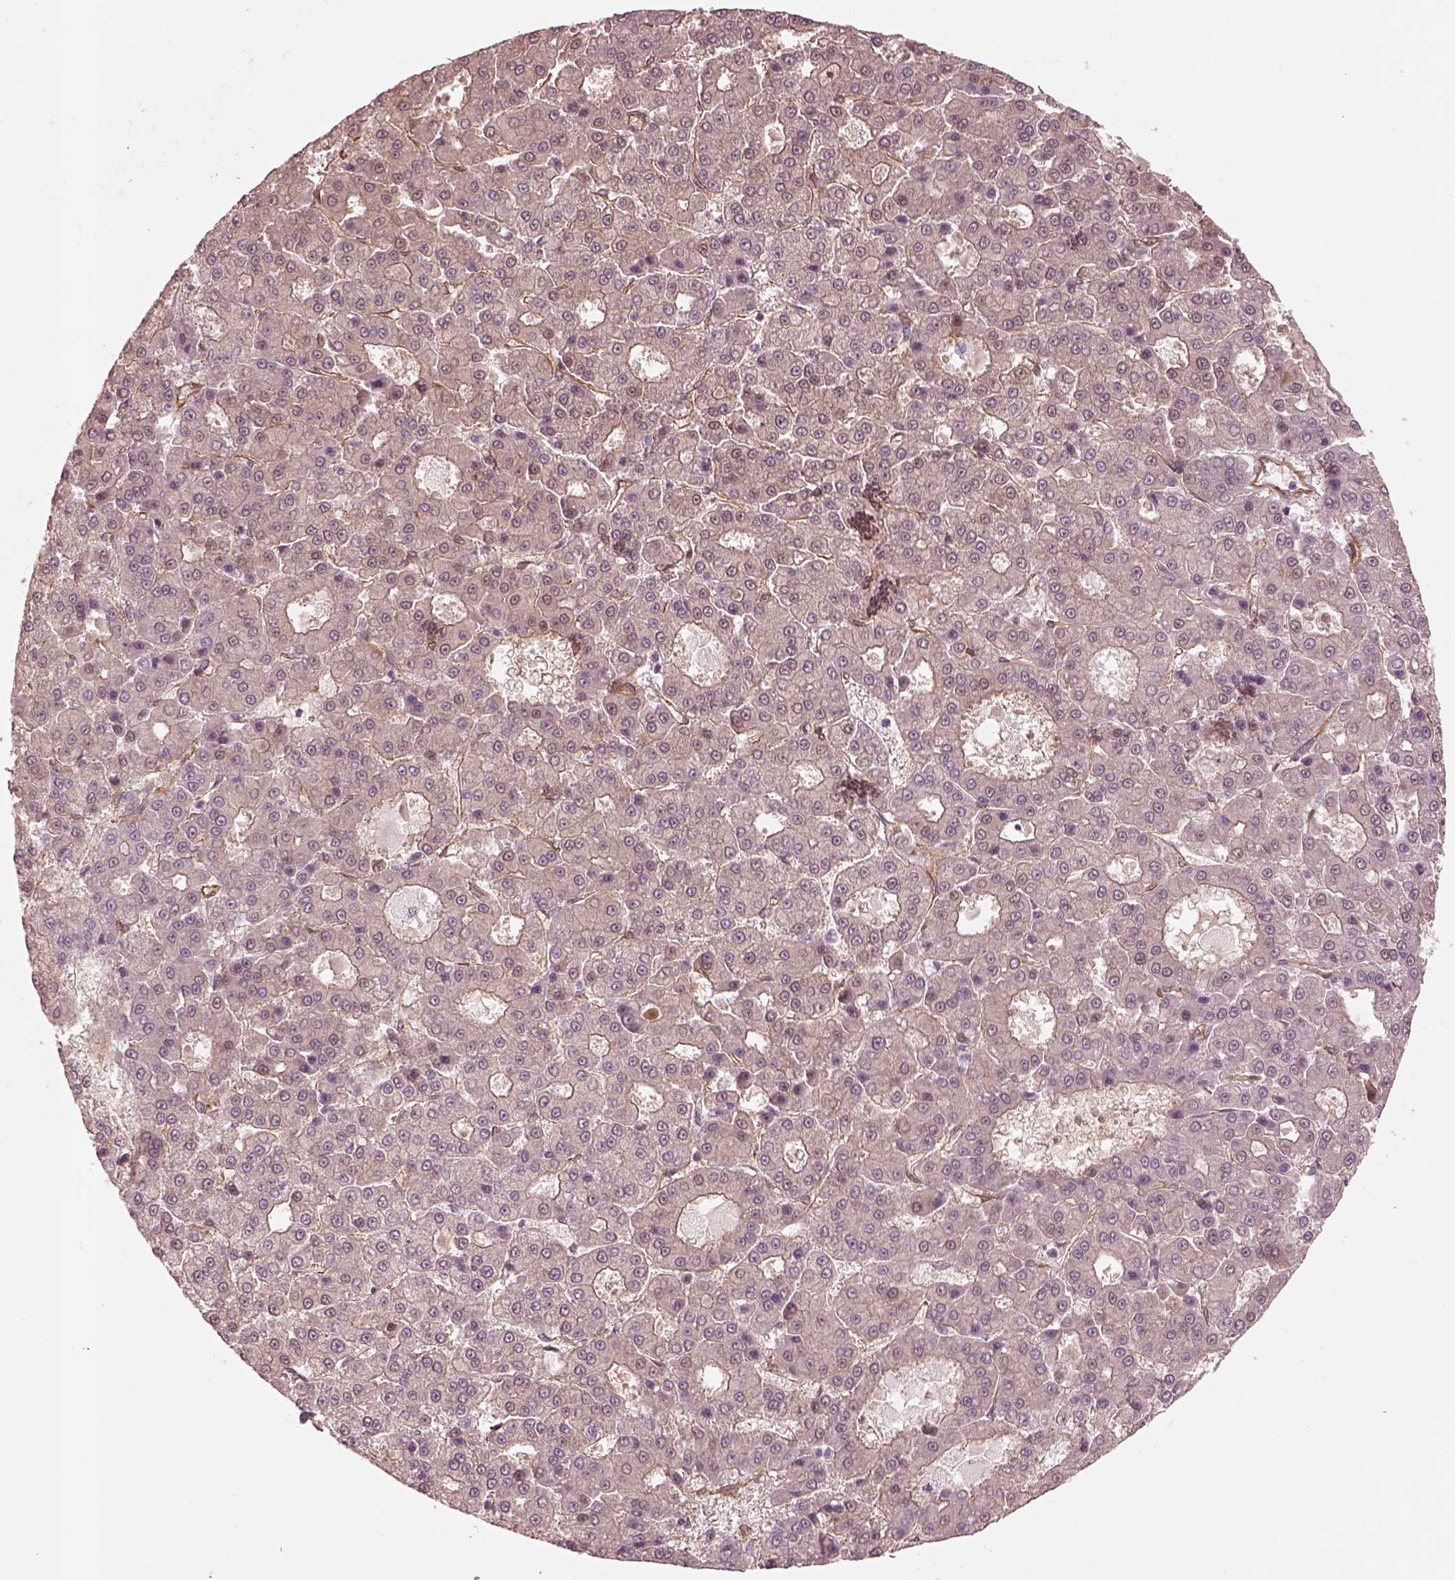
{"staining": {"intensity": "negative", "quantity": "none", "location": "none"}, "tissue": "liver cancer", "cell_type": "Tumor cells", "image_type": "cancer", "snomed": [{"axis": "morphology", "description": "Carcinoma, Hepatocellular, NOS"}, {"axis": "topography", "description": "Liver"}], "caption": "Histopathology image shows no significant protein staining in tumor cells of hepatocellular carcinoma (liver).", "gene": "CRYM", "patient": {"sex": "male", "age": 70}}